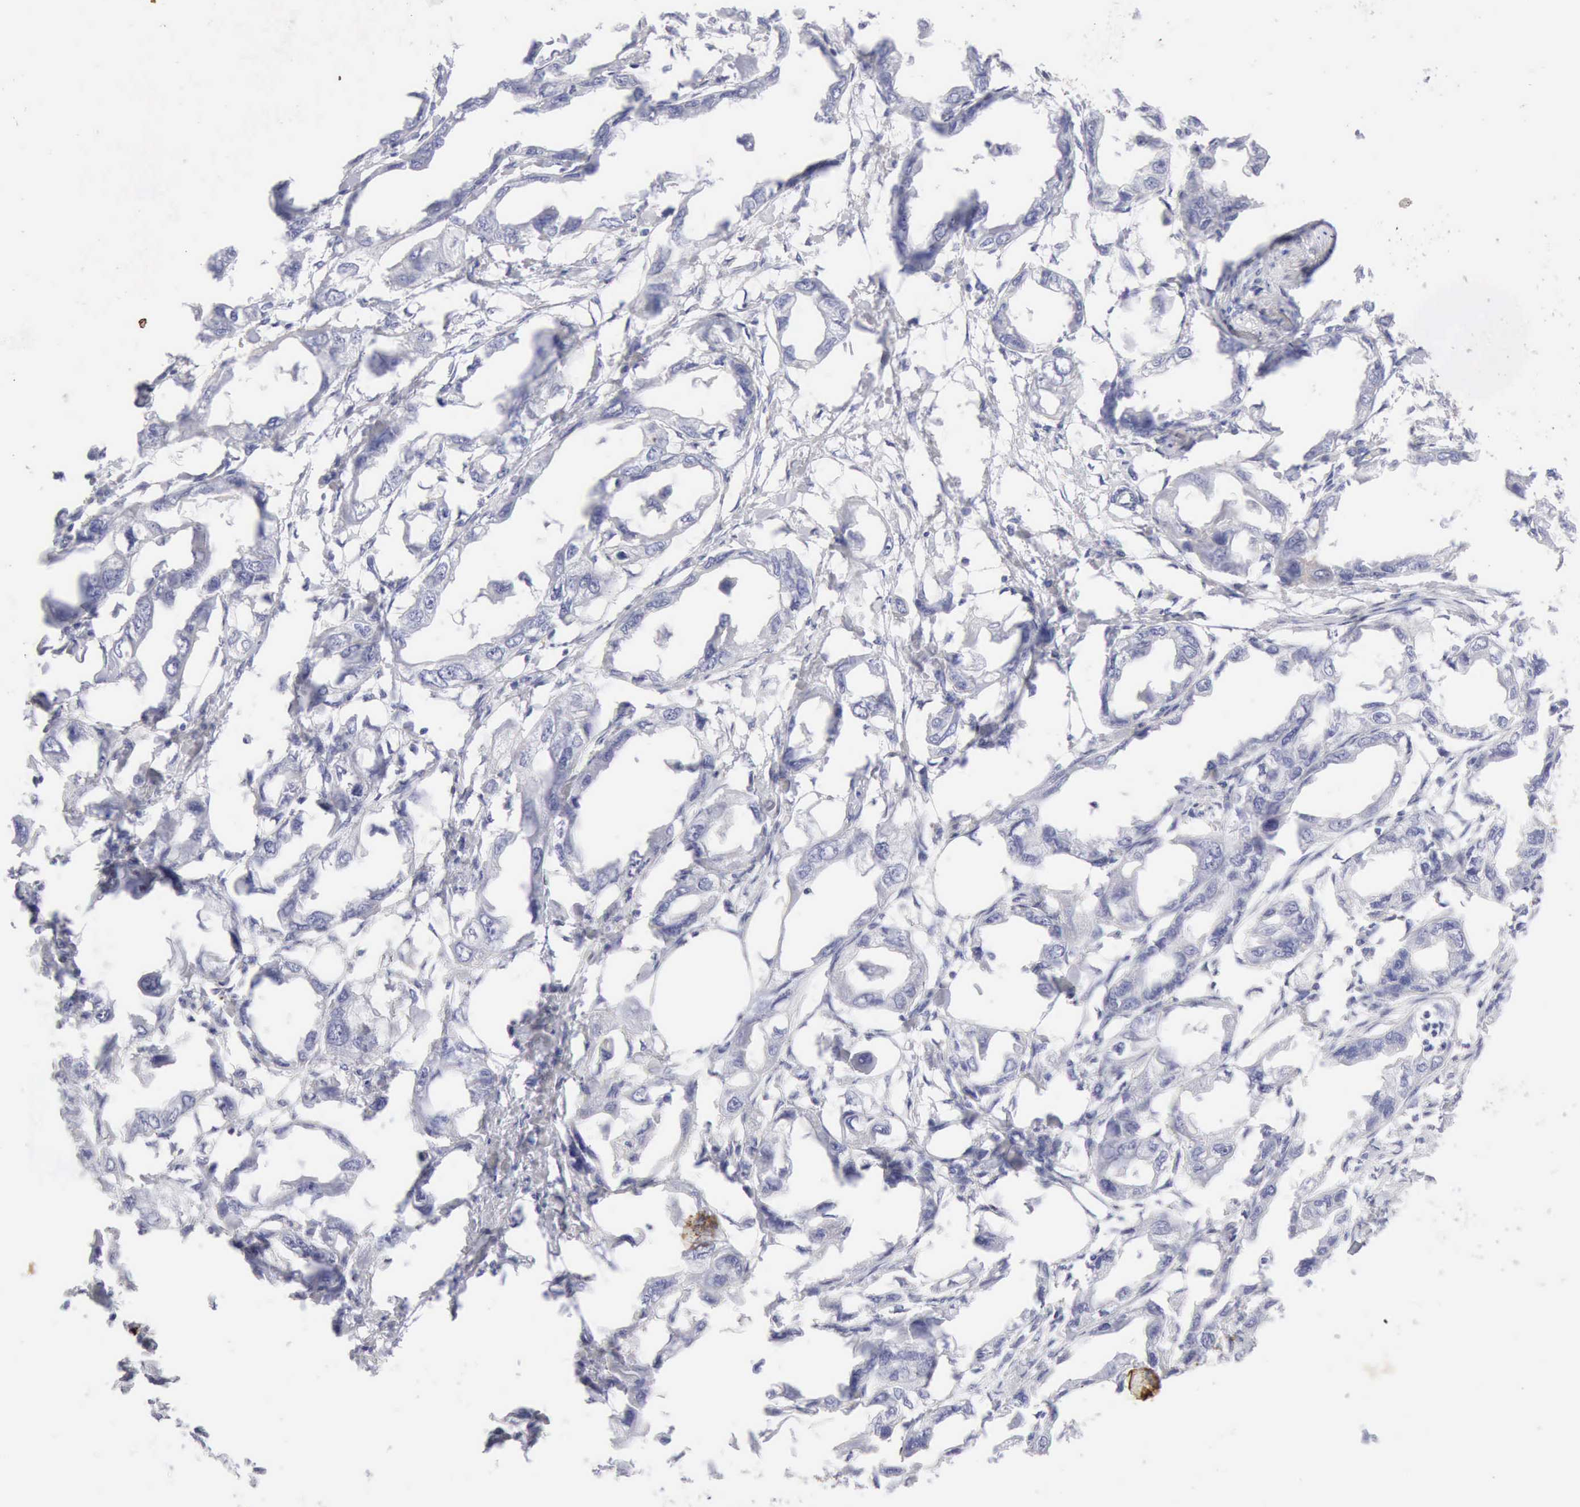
{"staining": {"intensity": "negative", "quantity": "none", "location": "none"}, "tissue": "endometrial cancer", "cell_type": "Tumor cells", "image_type": "cancer", "snomed": [{"axis": "morphology", "description": "Adenocarcinoma, NOS"}, {"axis": "topography", "description": "Endometrium"}], "caption": "DAB (3,3'-diaminobenzidine) immunohistochemical staining of human endometrial adenocarcinoma reveals no significant expression in tumor cells. (Stains: DAB (3,3'-diaminobenzidine) immunohistochemistry with hematoxylin counter stain, Microscopy: brightfield microscopy at high magnification).", "gene": "KRT5", "patient": {"sex": "female", "age": 67}}